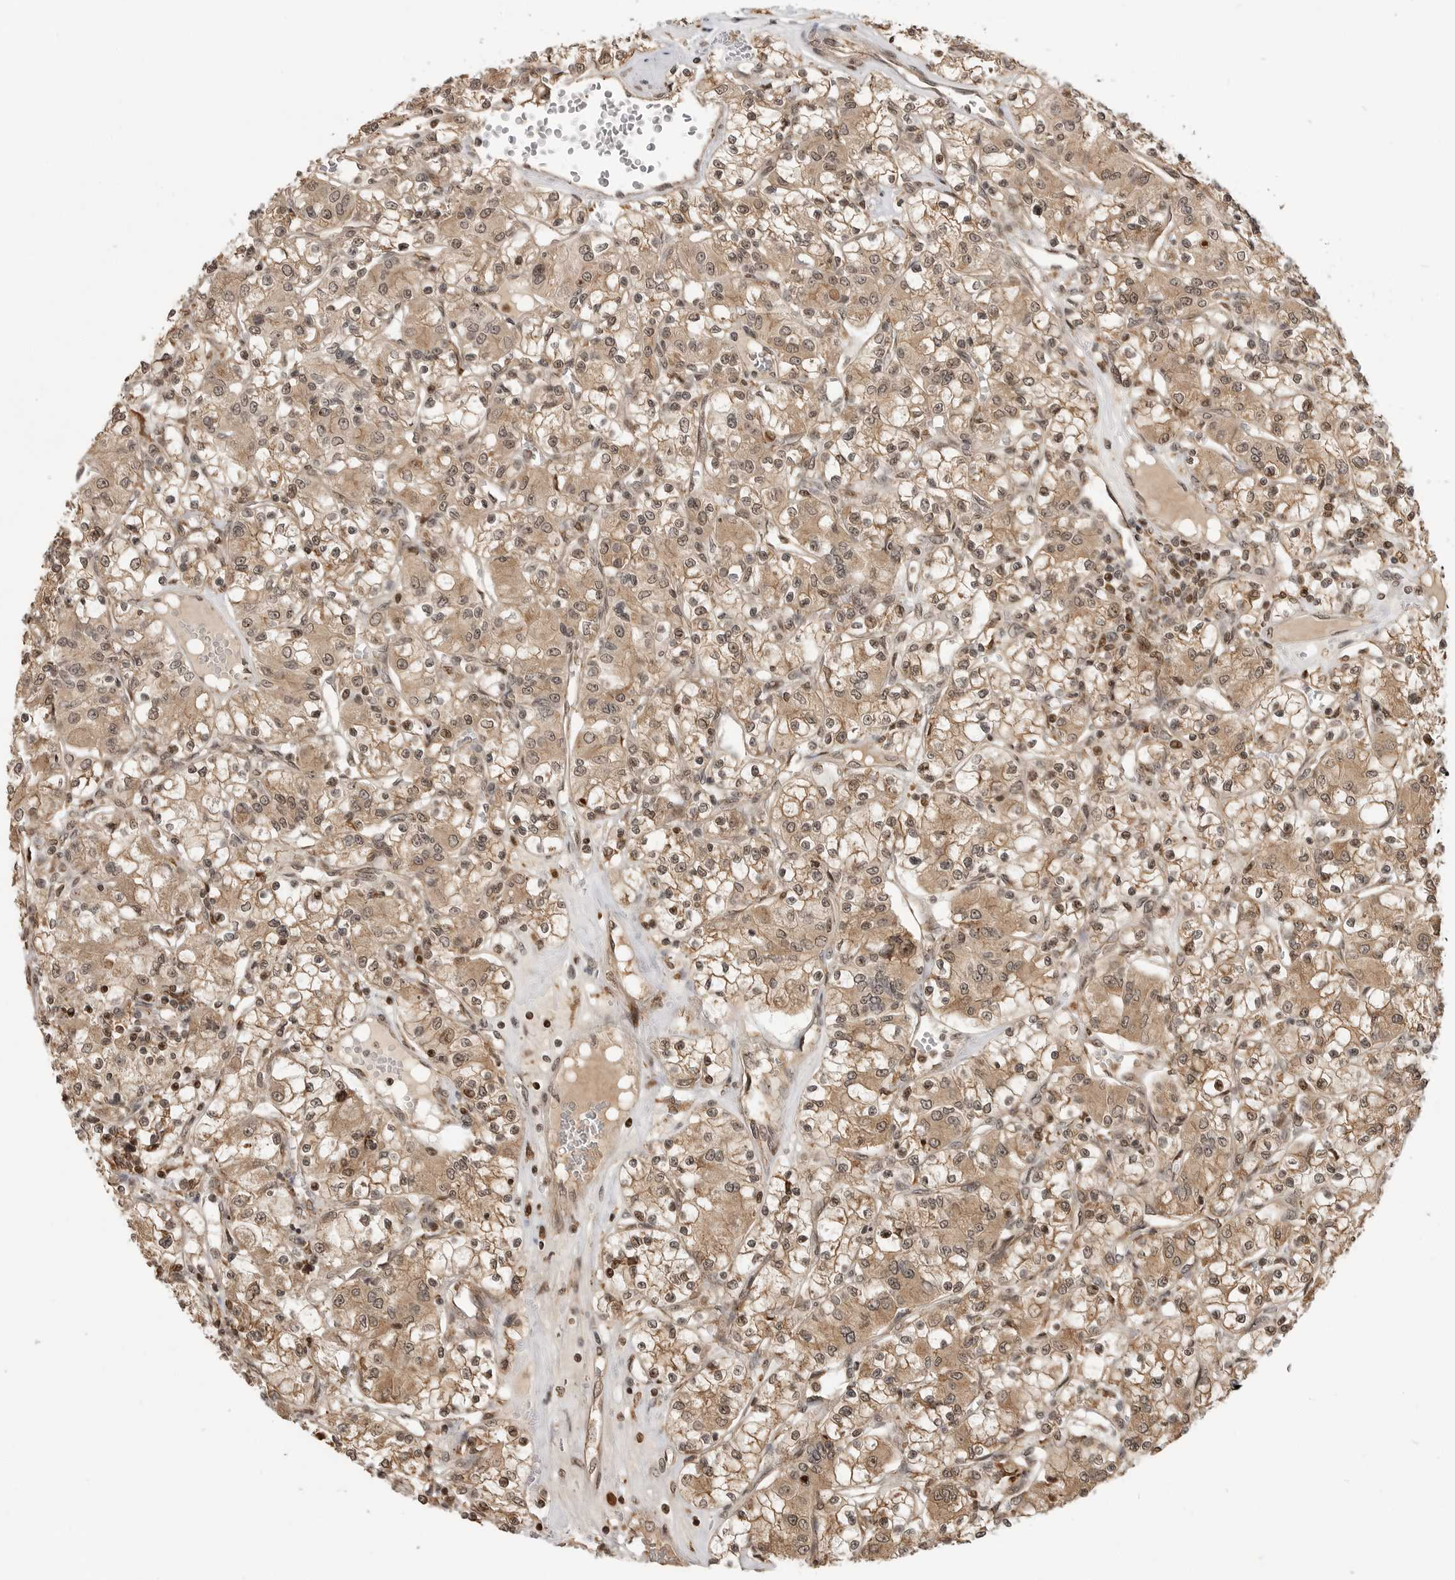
{"staining": {"intensity": "moderate", "quantity": ">75%", "location": "cytoplasmic/membranous,nuclear"}, "tissue": "renal cancer", "cell_type": "Tumor cells", "image_type": "cancer", "snomed": [{"axis": "morphology", "description": "Adenocarcinoma, NOS"}, {"axis": "topography", "description": "Kidney"}], "caption": "Protein positivity by IHC reveals moderate cytoplasmic/membranous and nuclear staining in about >75% of tumor cells in adenocarcinoma (renal).", "gene": "BMP2K", "patient": {"sex": "female", "age": 59}}